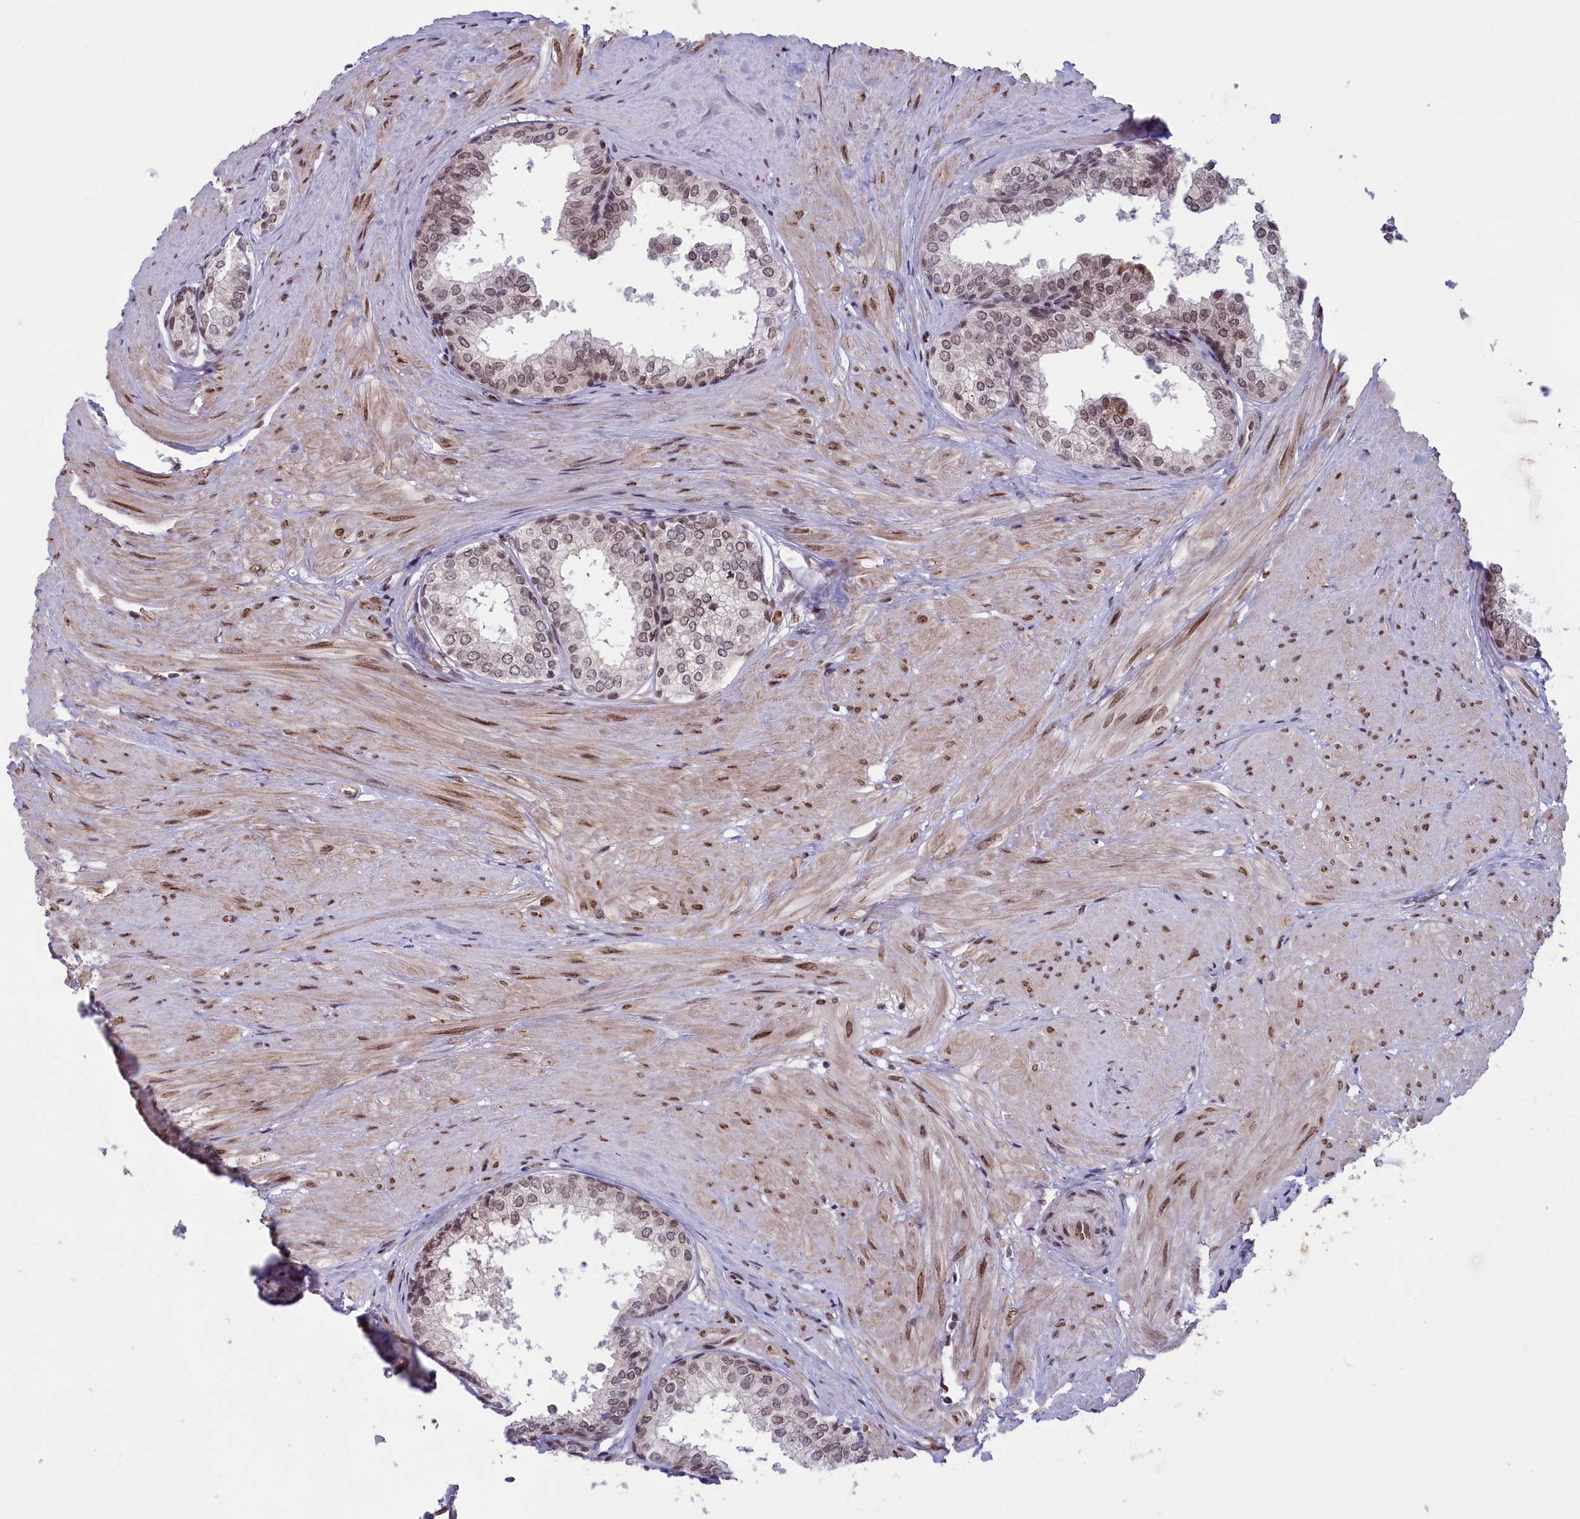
{"staining": {"intensity": "weak", "quantity": "25%-75%", "location": "nuclear"}, "tissue": "prostate", "cell_type": "Glandular cells", "image_type": "normal", "snomed": [{"axis": "morphology", "description": "Normal tissue, NOS"}, {"axis": "topography", "description": "Prostate"}], "caption": "Immunohistochemical staining of unremarkable prostate displays weak nuclear protein expression in about 25%-75% of glandular cells. (DAB (3,3'-diaminobenzidine) IHC with brightfield microscopy, high magnification).", "gene": "MPHOSPH8", "patient": {"sex": "male", "age": 48}}